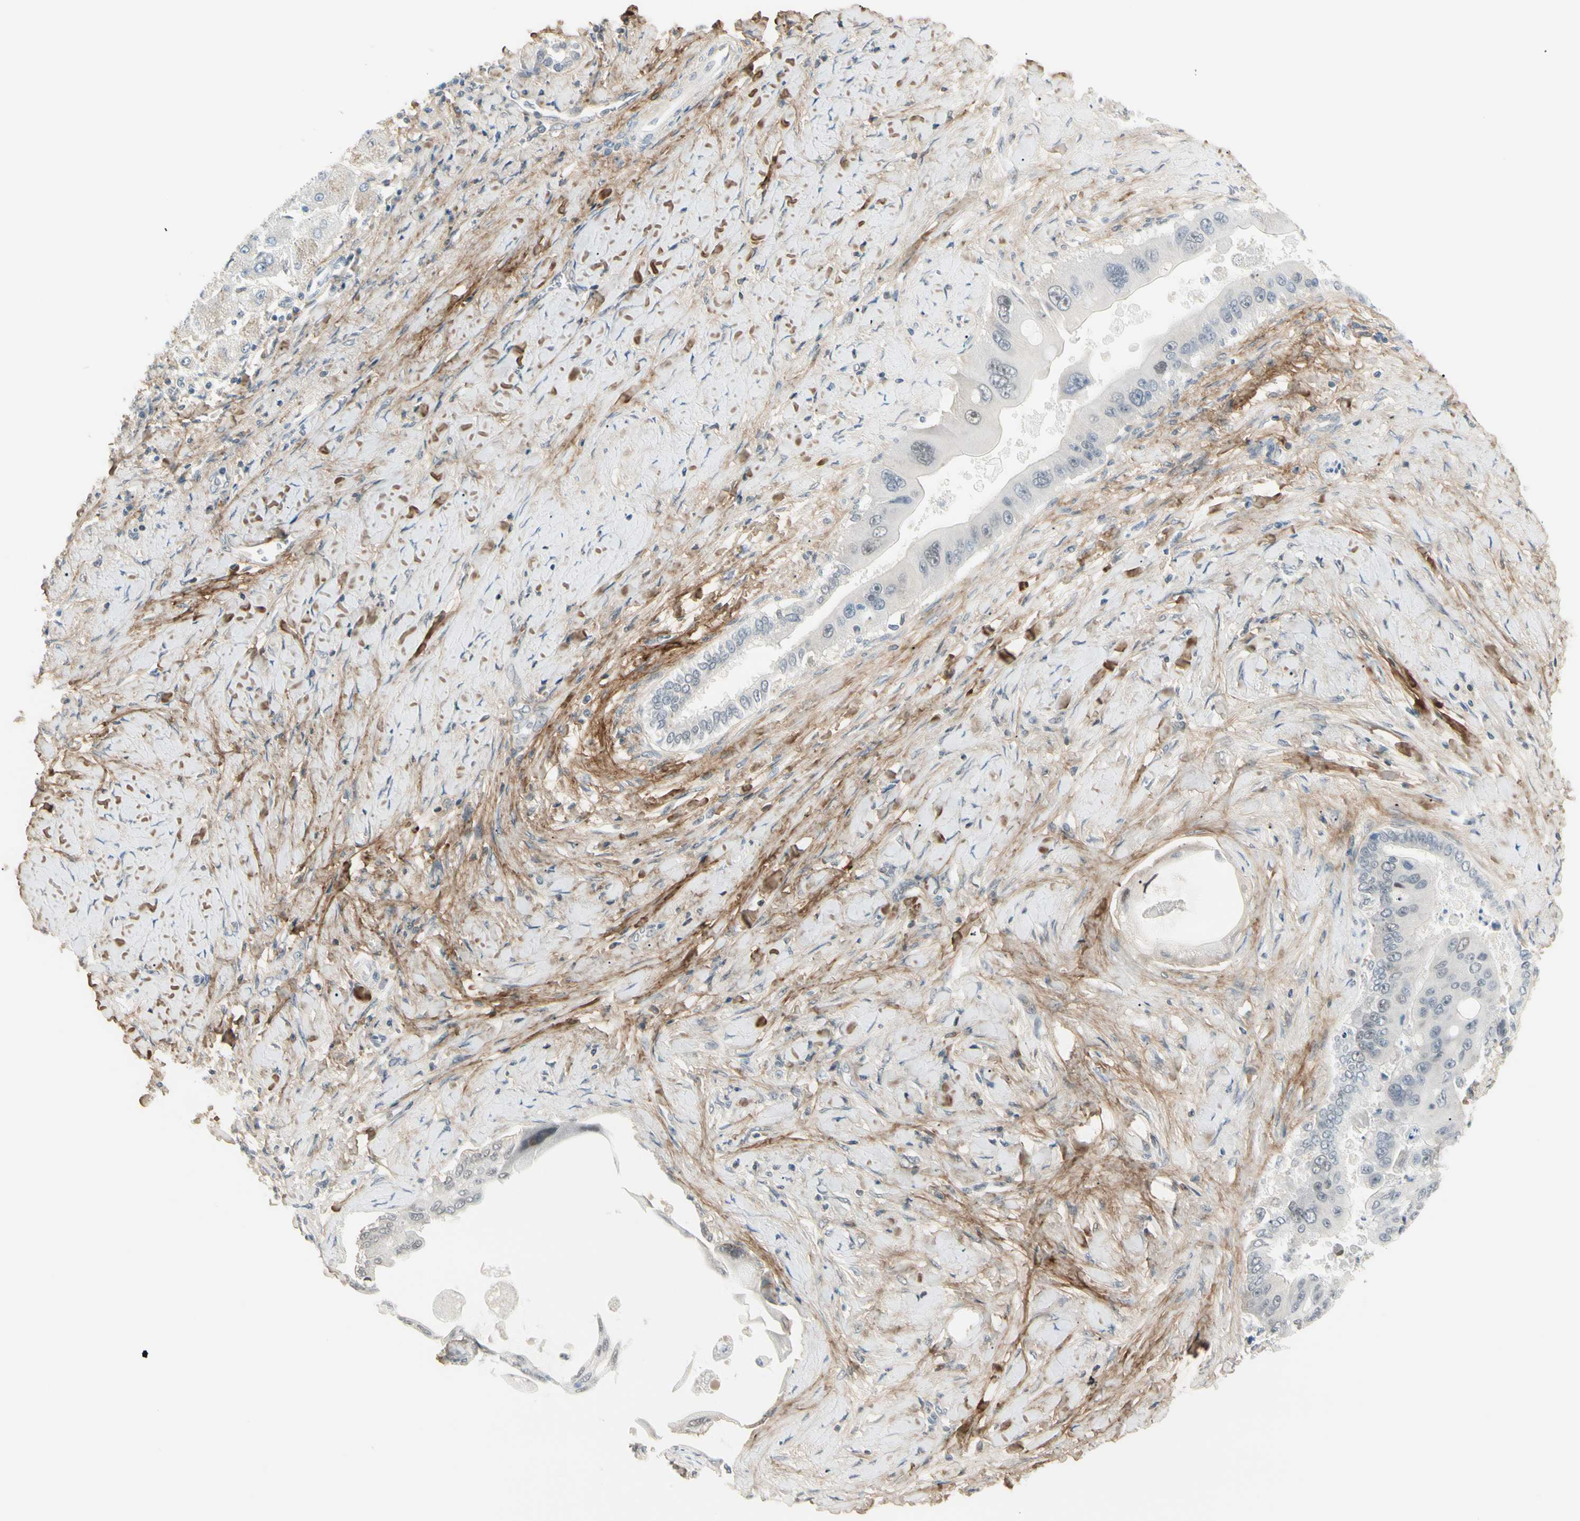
{"staining": {"intensity": "negative", "quantity": "none", "location": "none"}, "tissue": "liver cancer", "cell_type": "Tumor cells", "image_type": "cancer", "snomed": [{"axis": "morphology", "description": "Normal tissue, NOS"}, {"axis": "morphology", "description": "Cholangiocarcinoma"}, {"axis": "topography", "description": "Liver"}, {"axis": "topography", "description": "Peripheral nerve tissue"}], "caption": "Liver cholangiocarcinoma was stained to show a protein in brown. There is no significant staining in tumor cells. (DAB immunohistochemistry (IHC) visualized using brightfield microscopy, high magnification).", "gene": "ASPN", "patient": {"sex": "male", "age": 50}}